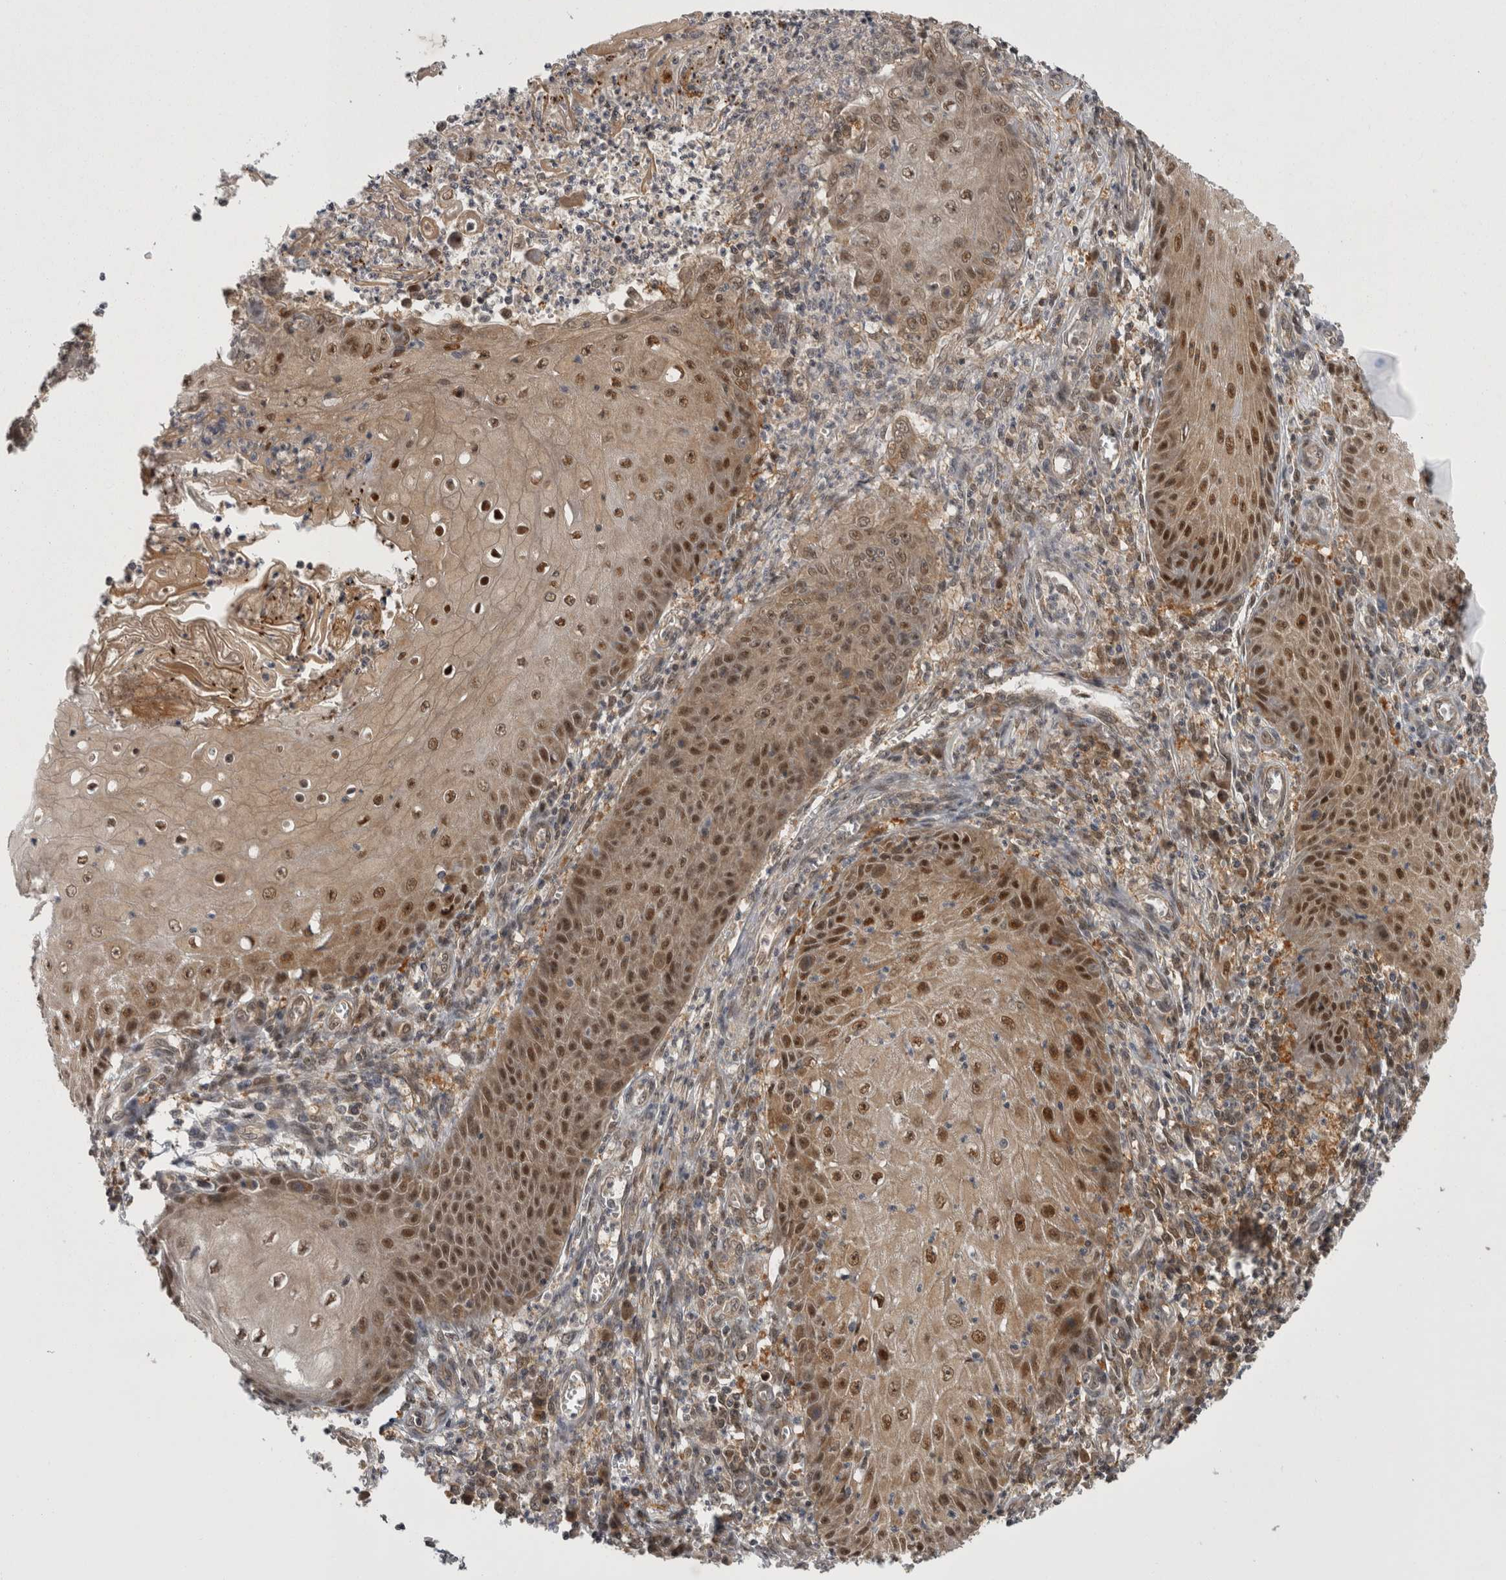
{"staining": {"intensity": "moderate", "quantity": ">75%", "location": "cytoplasmic/membranous,nuclear"}, "tissue": "skin cancer", "cell_type": "Tumor cells", "image_type": "cancer", "snomed": [{"axis": "morphology", "description": "Squamous cell carcinoma, NOS"}, {"axis": "topography", "description": "Skin"}], "caption": "Tumor cells demonstrate moderate cytoplasmic/membranous and nuclear staining in about >75% of cells in skin cancer.", "gene": "PSMB2", "patient": {"sex": "female", "age": 73}}